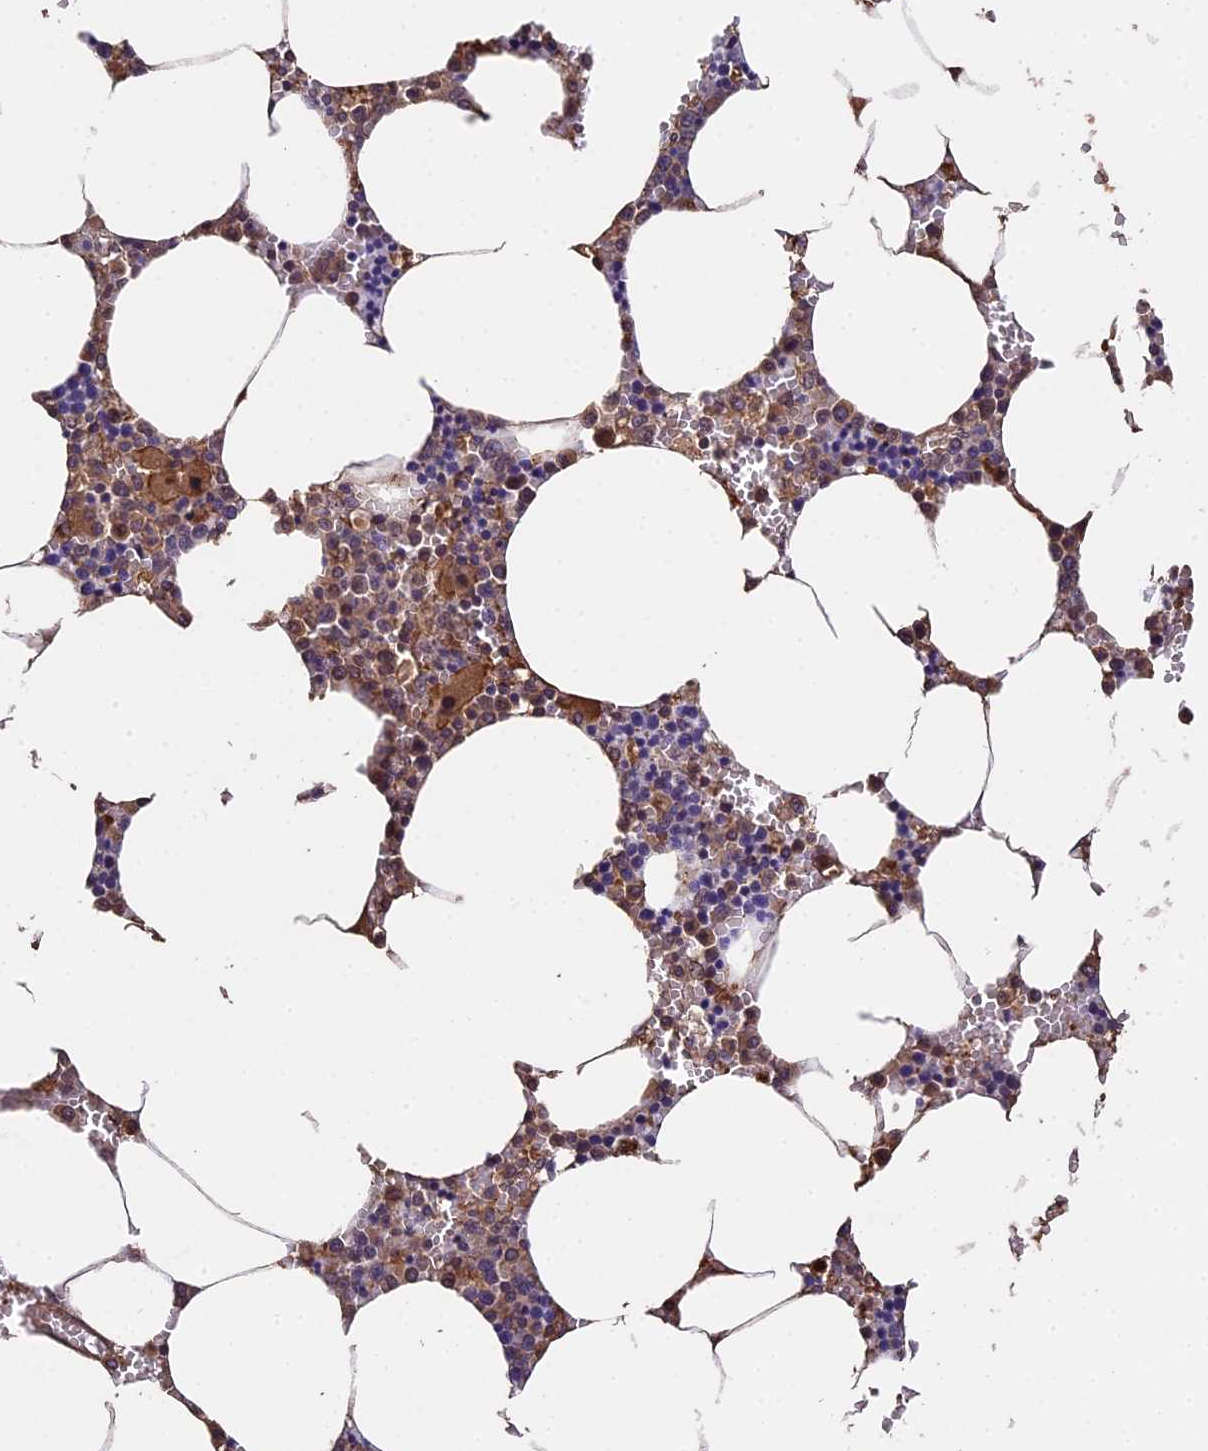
{"staining": {"intensity": "moderate", "quantity": "25%-75%", "location": "cytoplasmic/membranous"}, "tissue": "bone marrow", "cell_type": "Hematopoietic cells", "image_type": "normal", "snomed": [{"axis": "morphology", "description": "Normal tissue, NOS"}, {"axis": "topography", "description": "Bone marrow"}], "caption": "Immunohistochemical staining of unremarkable bone marrow exhibits 25%-75% levels of moderate cytoplasmic/membranous protein positivity in approximately 25%-75% of hematopoietic cells.", "gene": "CHD9", "patient": {"sex": "male", "age": 70}}